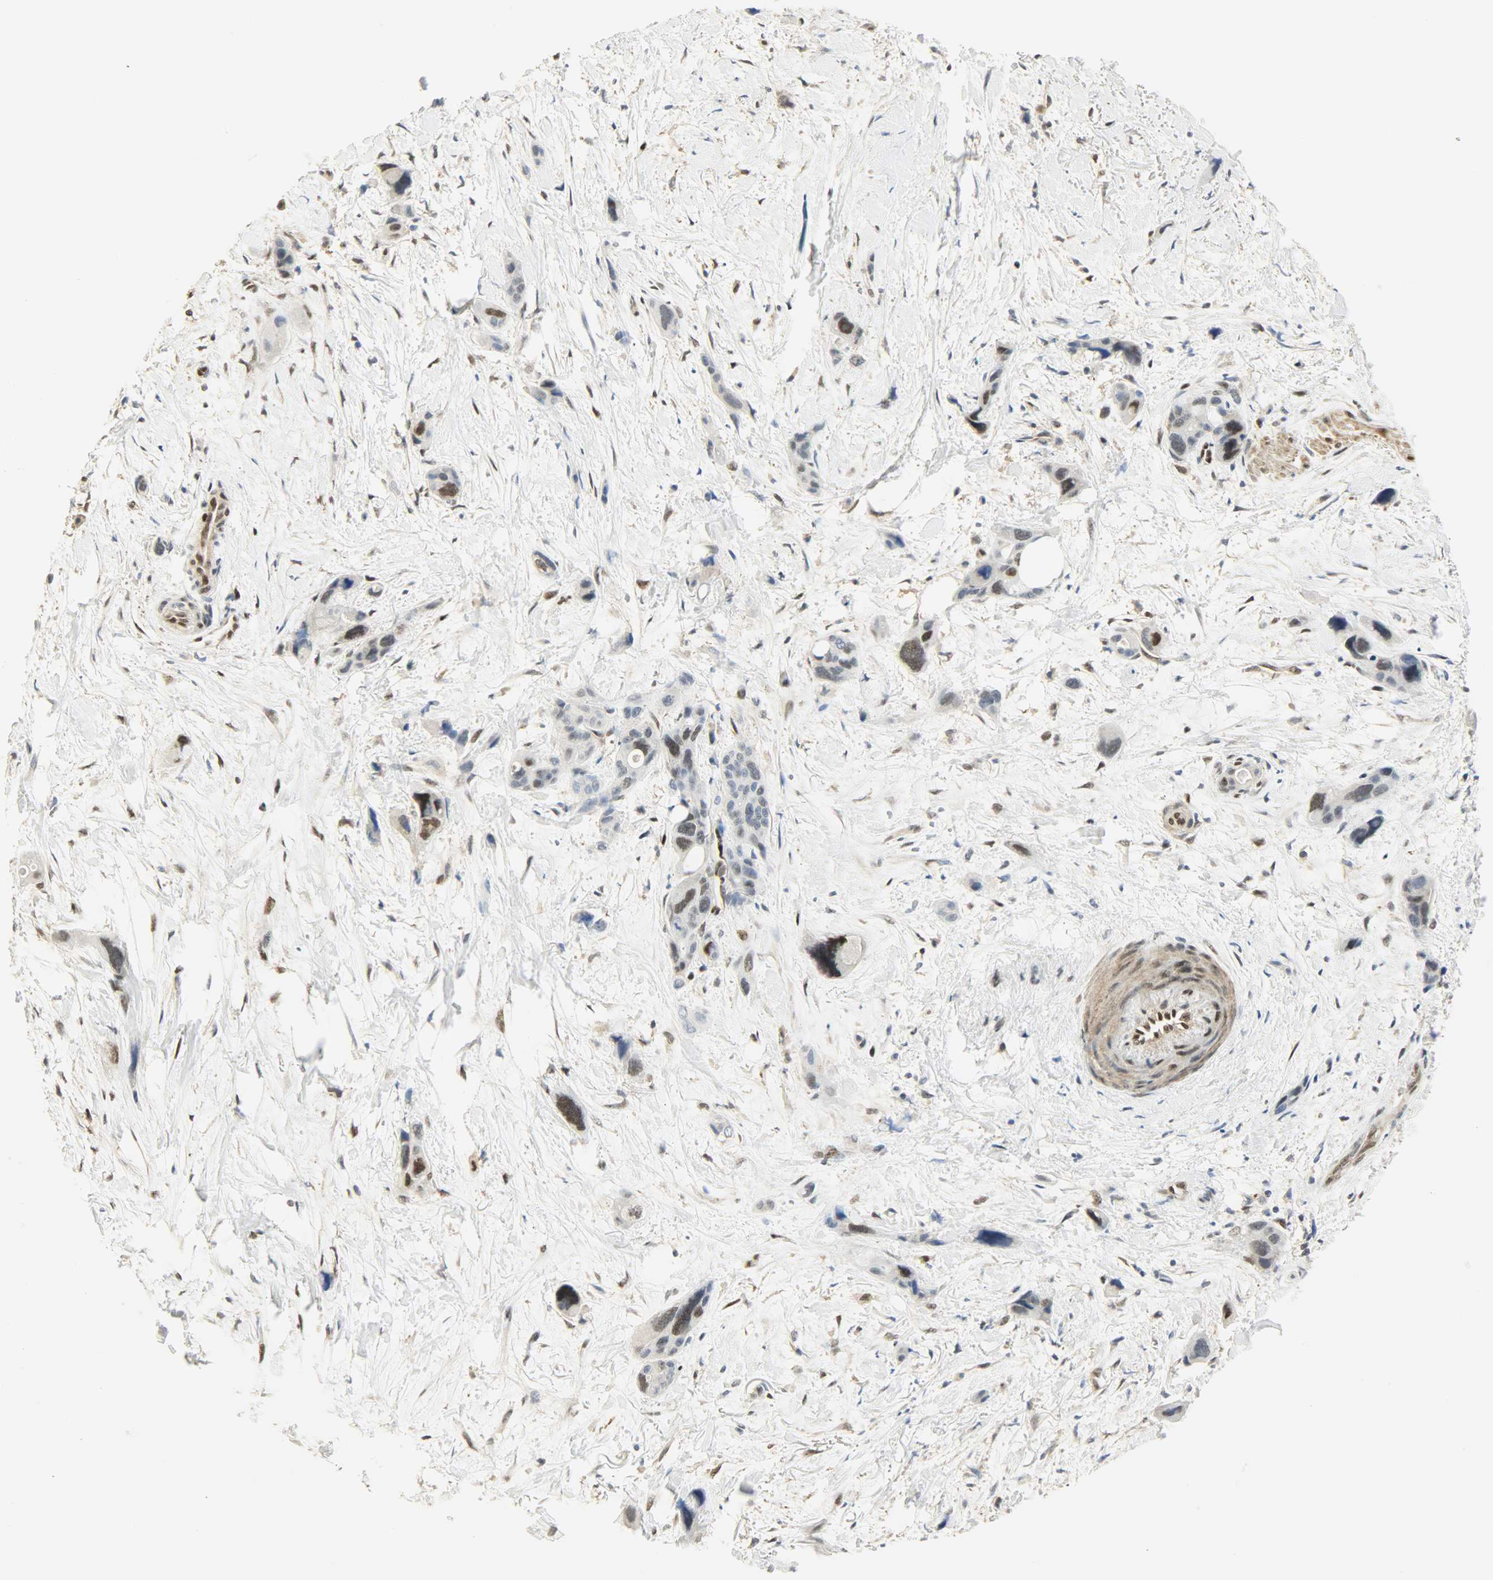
{"staining": {"intensity": "moderate", "quantity": "25%-75%", "location": "nuclear"}, "tissue": "pancreatic cancer", "cell_type": "Tumor cells", "image_type": "cancer", "snomed": [{"axis": "morphology", "description": "Adenocarcinoma, NOS"}, {"axis": "topography", "description": "Pancreas"}], "caption": "Immunohistochemical staining of human adenocarcinoma (pancreatic) shows moderate nuclear protein positivity in about 25%-75% of tumor cells.", "gene": "NPEPL1", "patient": {"sex": "male", "age": 46}}